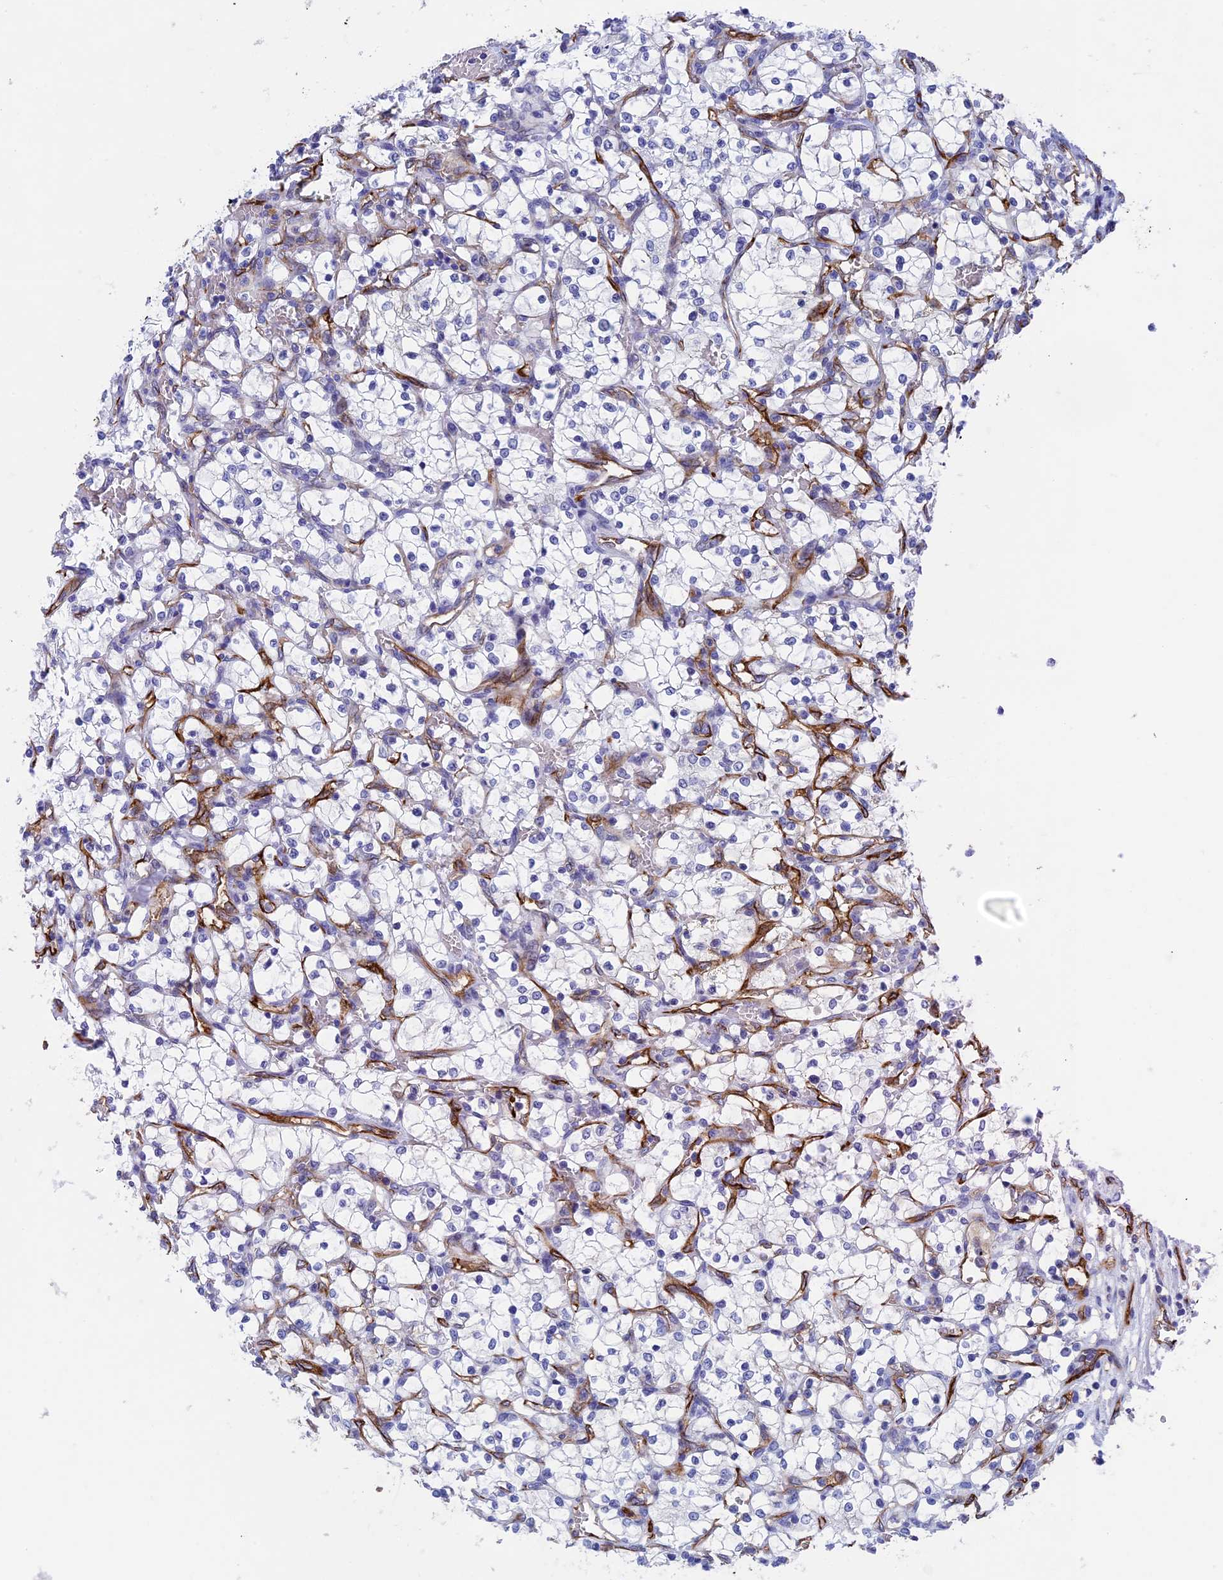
{"staining": {"intensity": "negative", "quantity": "none", "location": "none"}, "tissue": "renal cancer", "cell_type": "Tumor cells", "image_type": "cancer", "snomed": [{"axis": "morphology", "description": "Adenocarcinoma, NOS"}, {"axis": "topography", "description": "Kidney"}], "caption": "Tumor cells show no significant positivity in renal adenocarcinoma.", "gene": "INSYN1", "patient": {"sex": "female", "age": 69}}